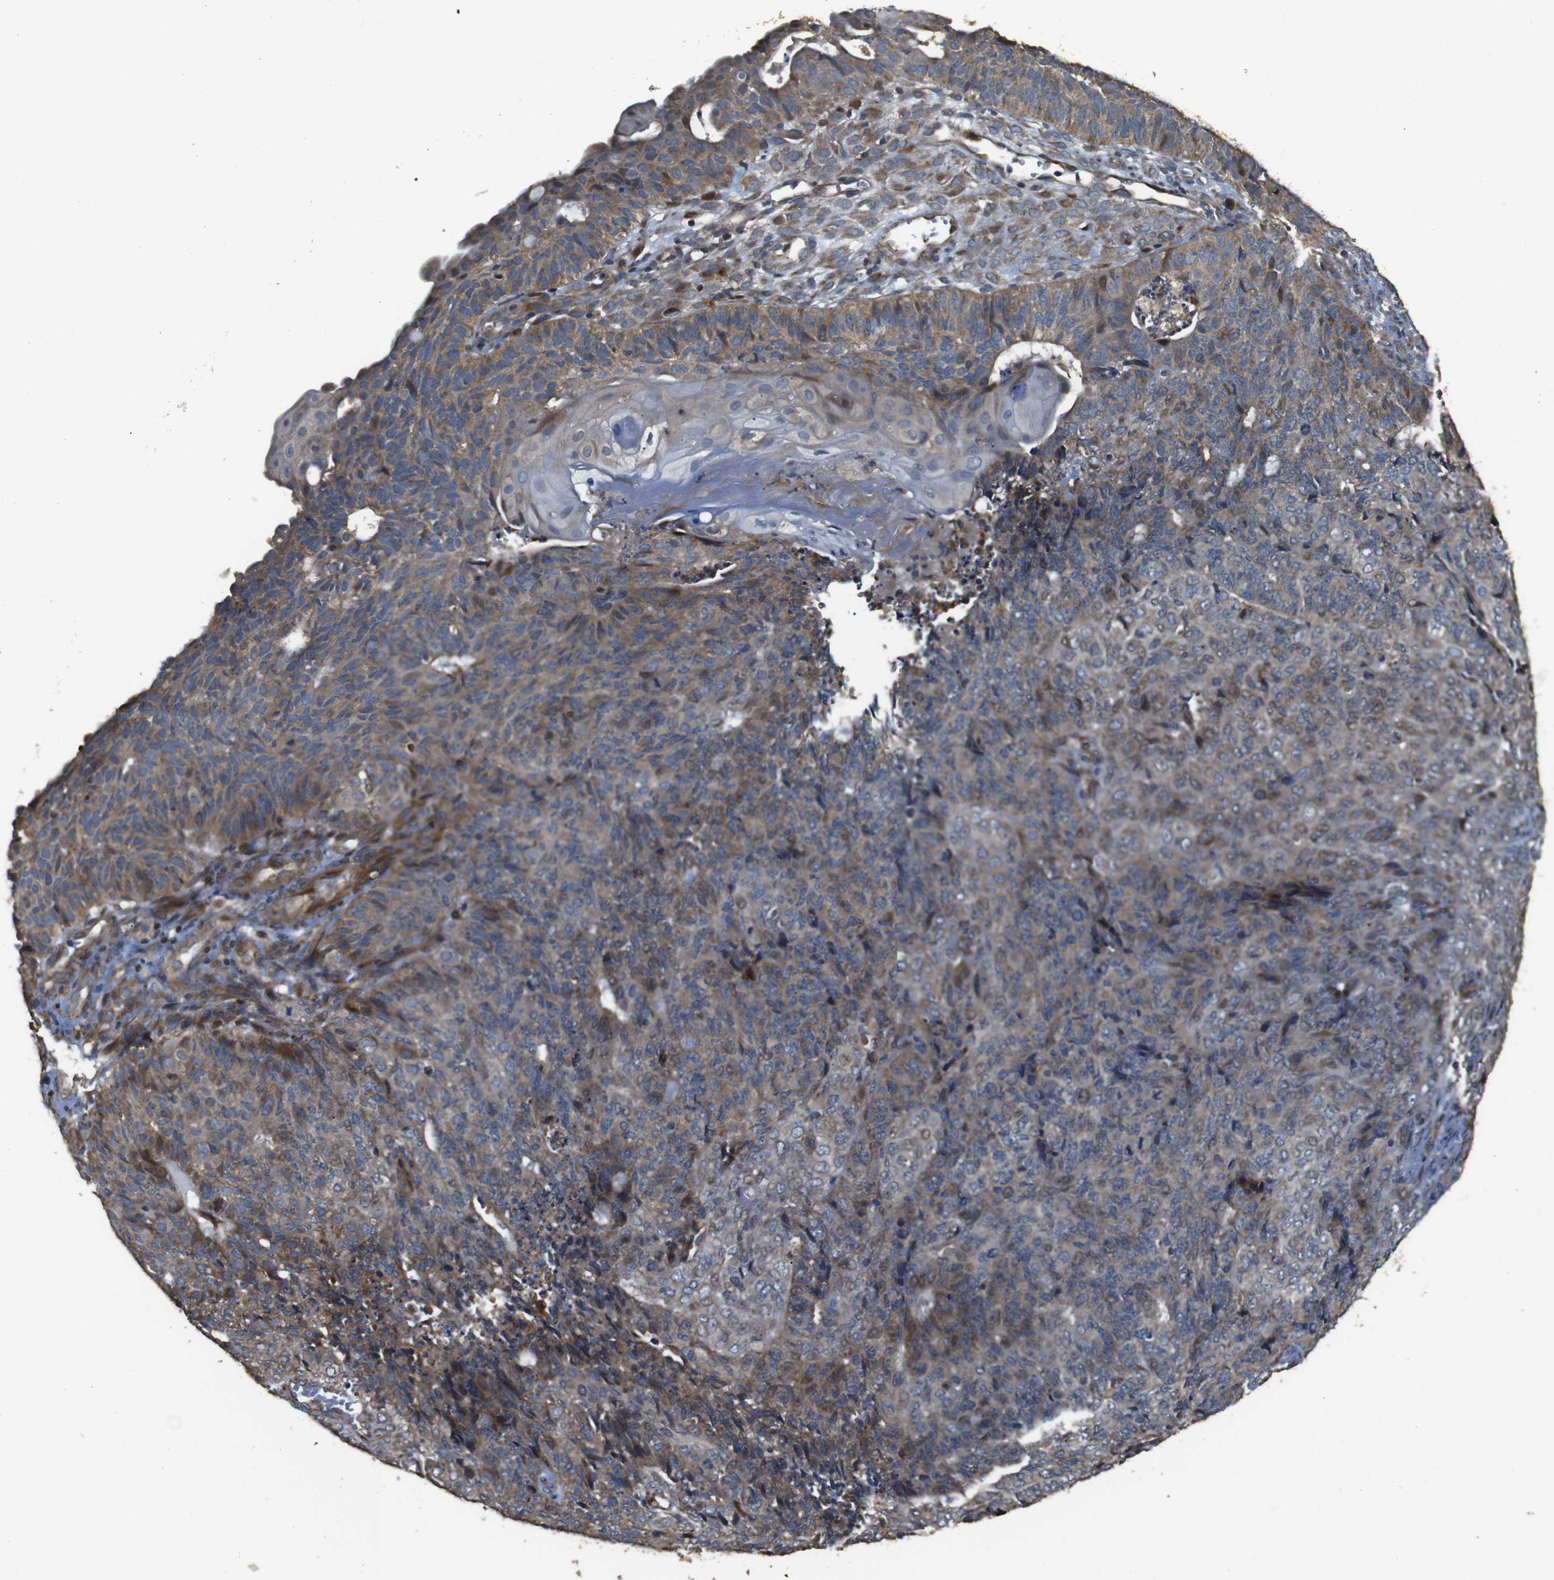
{"staining": {"intensity": "moderate", "quantity": ">75%", "location": "cytoplasmic/membranous"}, "tissue": "endometrial cancer", "cell_type": "Tumor cells", "image_type": "cancer", "snomed": [{"axis": "morphology", "description": "Adenocarcinoma, NOS"}, {"axis": "topography", "description": "Endometrium"}], "caption": "About >75% of tumor cells in adenocarcinoma (endometrial) exhibit moderate cytoplasmic/membranous protein staining as visualized by brown immunohistochemical staining.", "gene": "SNN", "patient": {"sex": "female", "age": 32}}